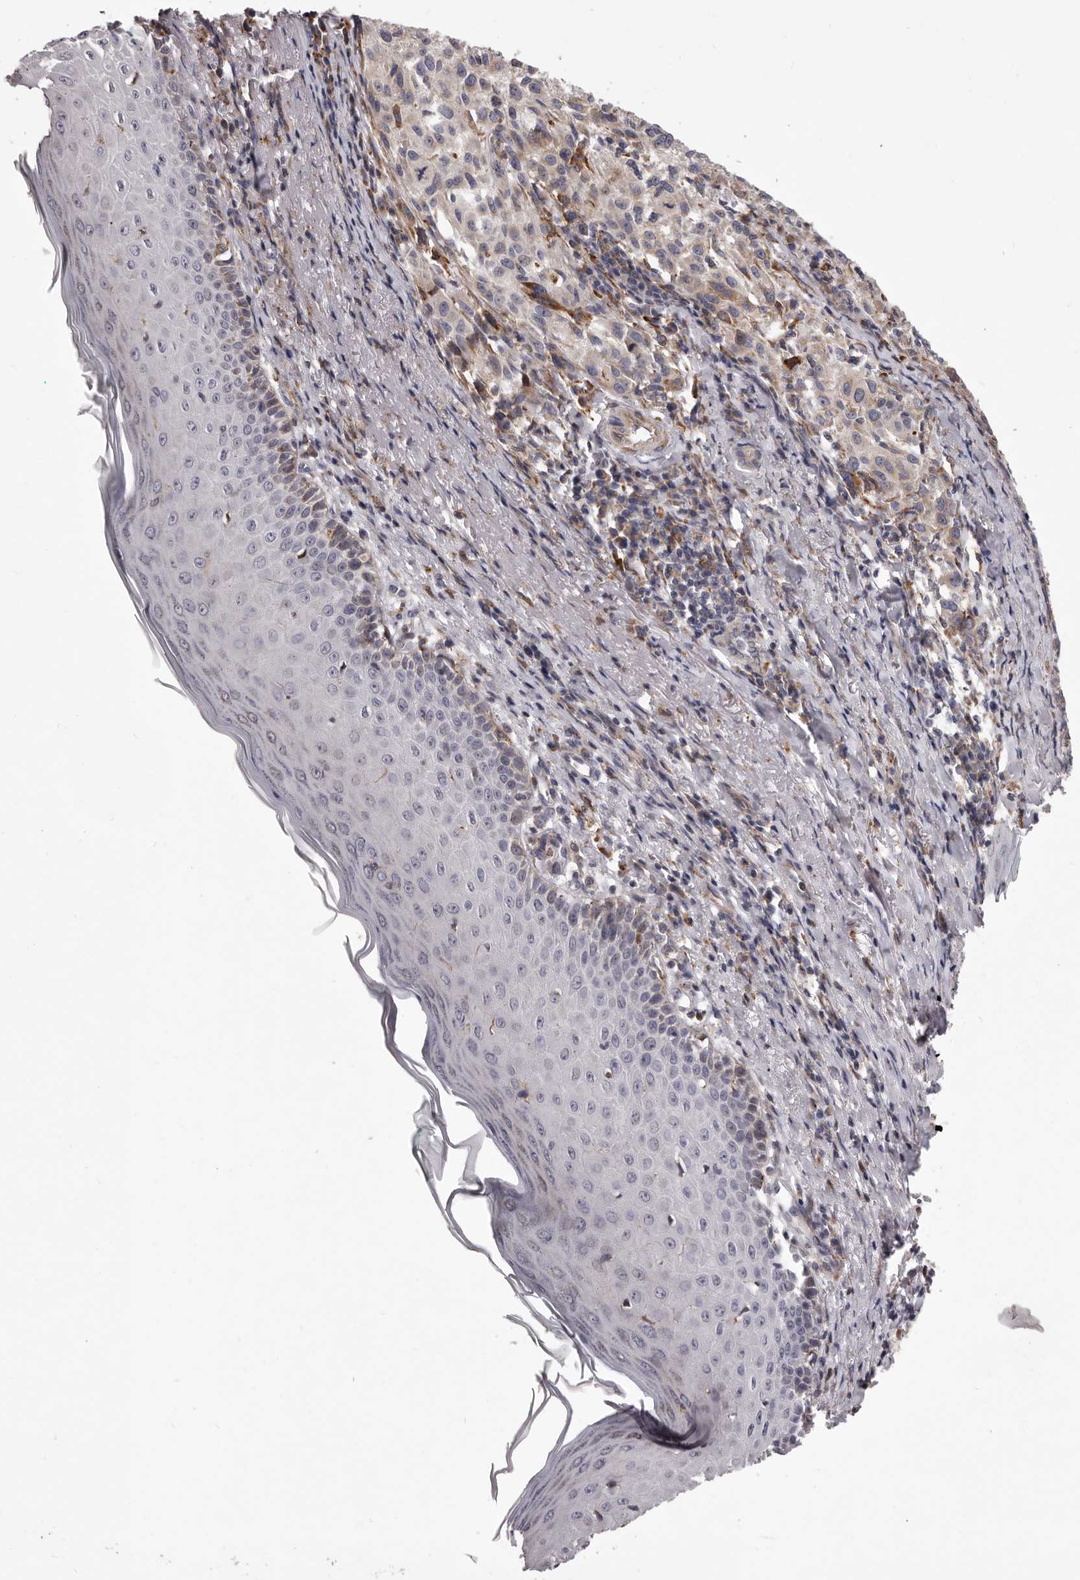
{"staining": {"intensity": "weak", "quantity": "25%-75%", "location": "cytoplasmic/membranous"}, "tissue": "melanoma", "cell_type": "Tumor cells", "image_type": "cancer", "snomed": [{"axis": "morphology", "description": "Necrosis, NOS"}, {"axis": "morphology", "description": "Malignant melanoma, NOS"}, {"axis": "topography", "description": "Skin"}], "caption": "This is a histology image of immunohistochemistry staining of malignant melanoma, which shows weak expression in the cytoplasmic/membranous of tumor cells.", "gene": "ALPK1", "patient": {"sex": "female", "age": 87}}